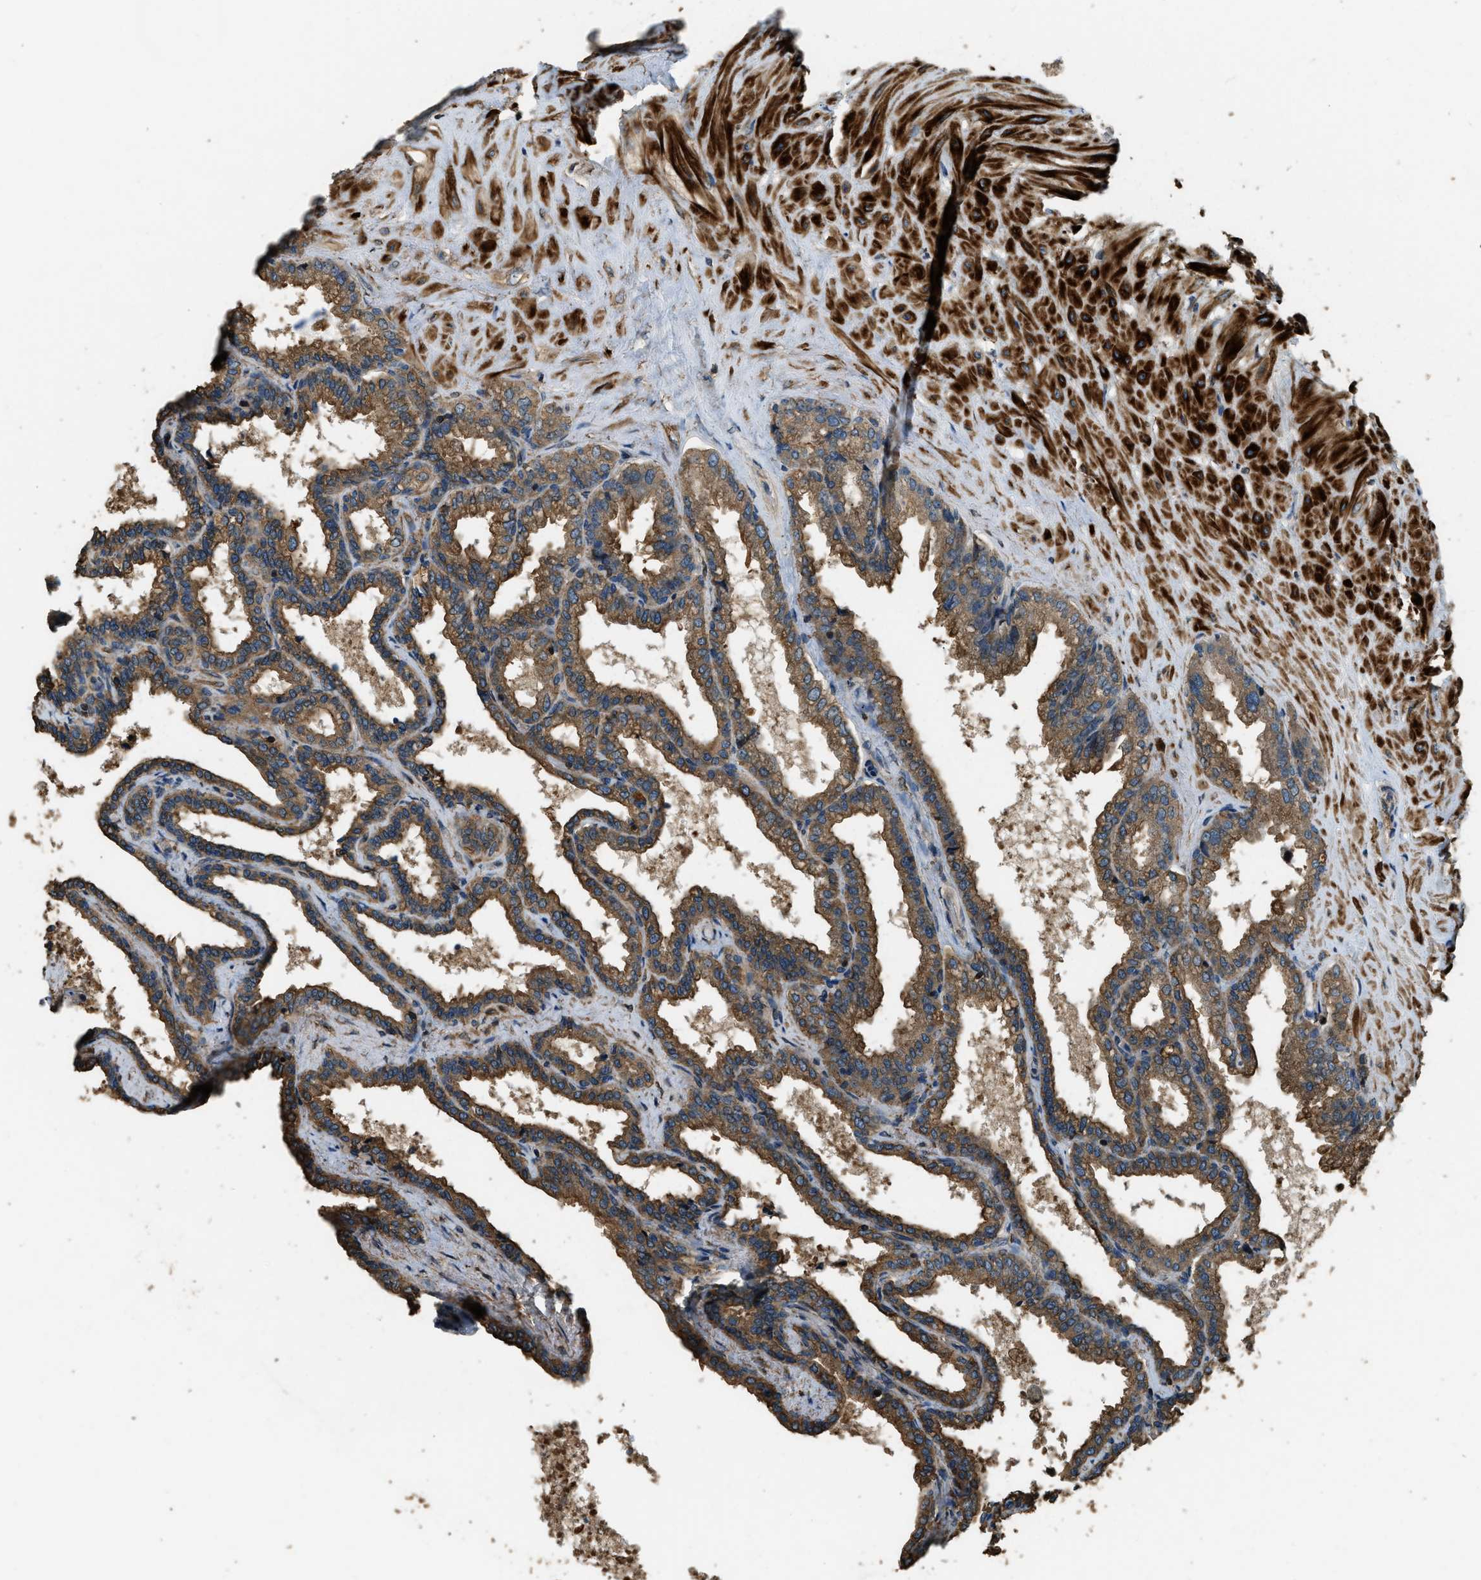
{"staining": {"intensity": "moderate", "quantity": ">75%", "location": "cytoplasmic/membranous"}, "tissue": "seminal vesicle", "cell_type": "Glandular cells", "image_type": "normal", "snomed": [{"axis": "morphology", "description": "Normal tissue, NOS"}, {"axis": "topography", "description": "Seminal veicle"}], "caption": "Immunohistochemistry of unremarkable human seminal vesicle demonstrates medium levels of moderate cytoplasmic/membranous staining in about >75% of glandular cells. Nuclei are stained in blue.", "gene": "ERGIC1", "patient": {"sex": "male", "age": 46}}